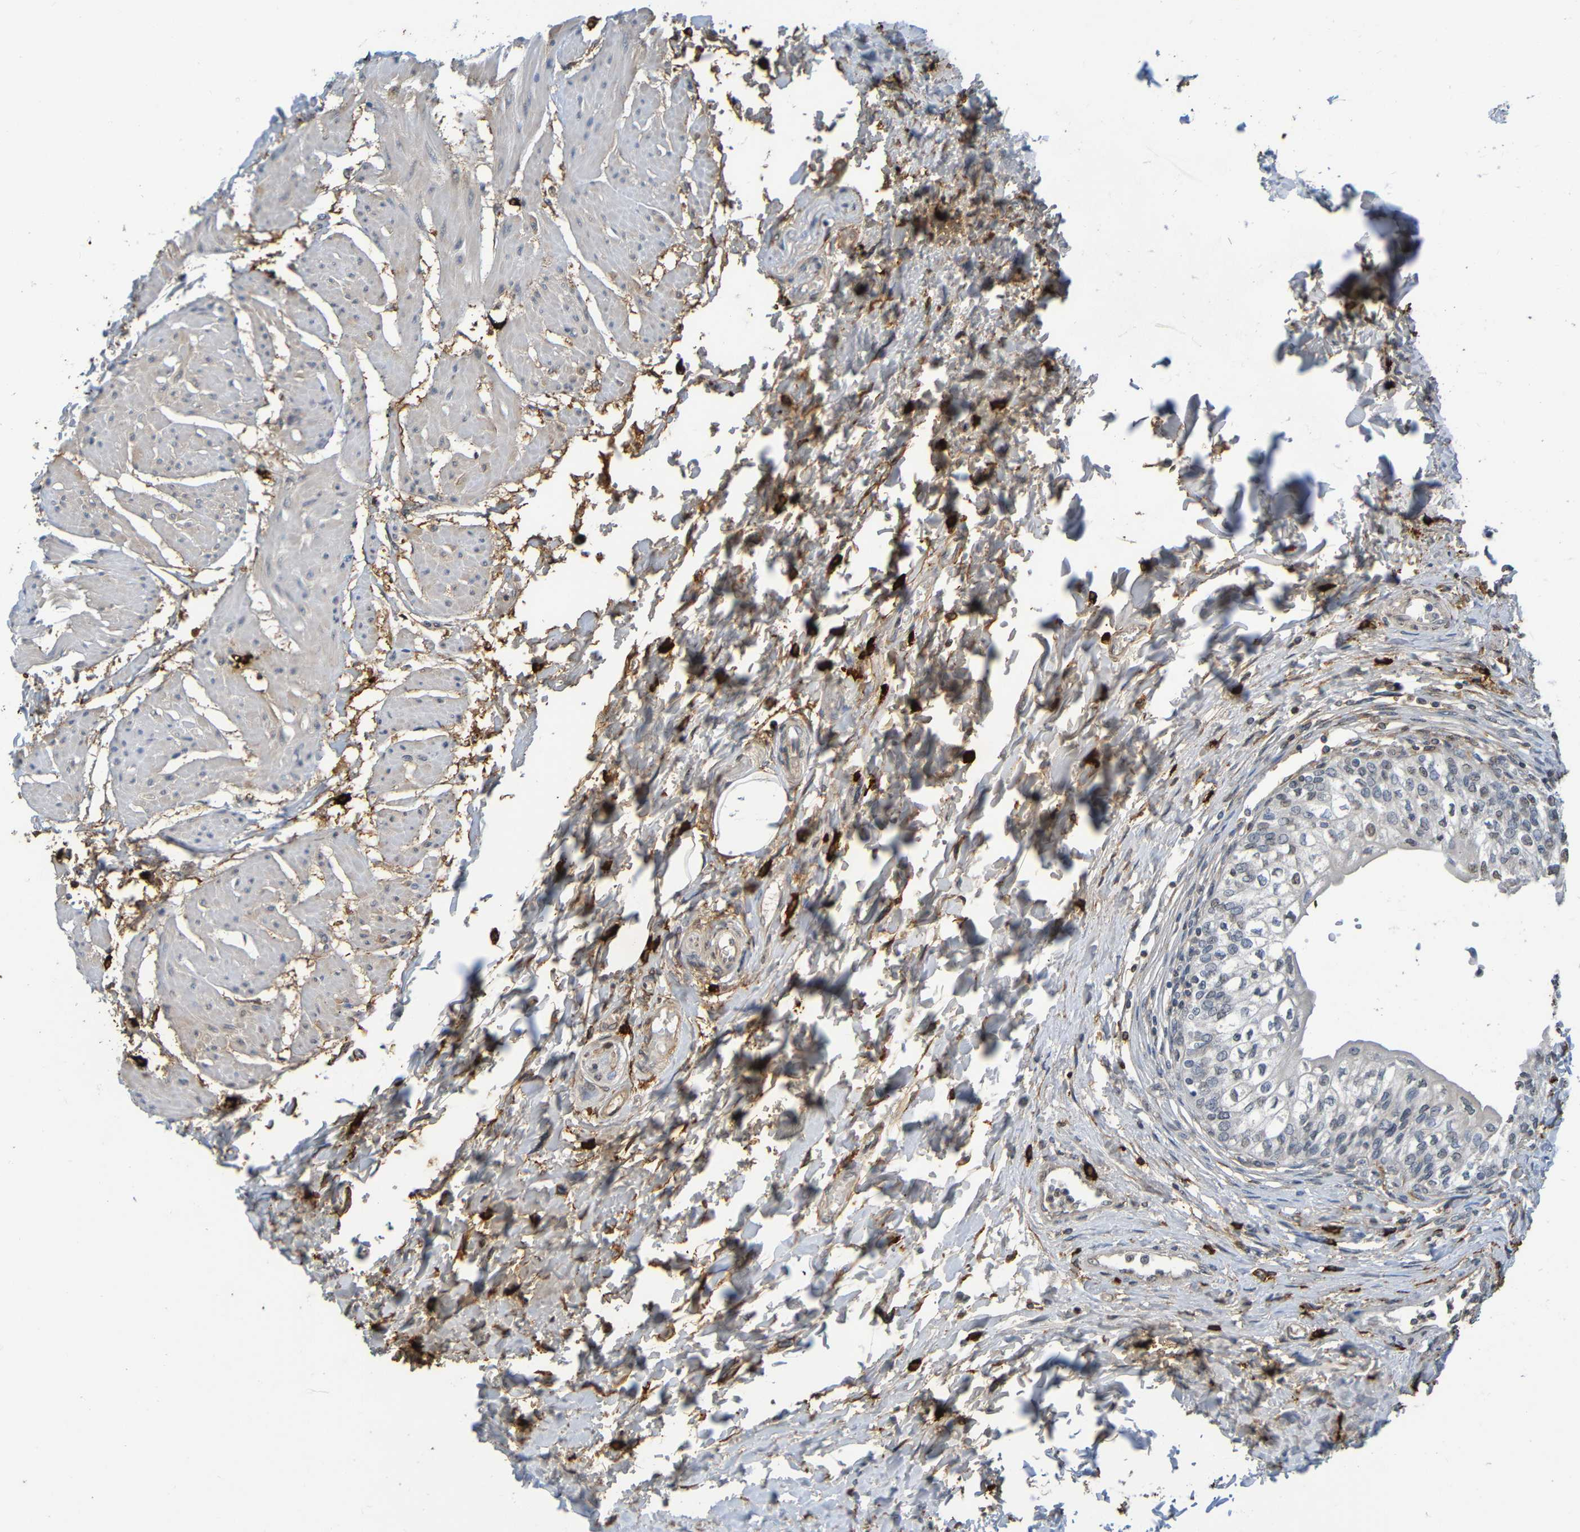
{"staining": {"intensity": "negative", "quantity": "none", "location": "none"}, "tissue": "urinary bladder", "cell_type": "Urothelial cells", "image_type": "normal", "snomed": [{"axis": "morphology", "description": "Normal tissue, NOS"}, {"axis": "topography", "description": "Urinary bladder"}], "caption": "Unremarkable urinary bladder was stained to show a protein in brown. There is no significant staining in urothelial cells. (DAB IHC with hematoxylin counter stain).", "gene": "C3AR1", "patient": {"sex": "male", "age": 55}}